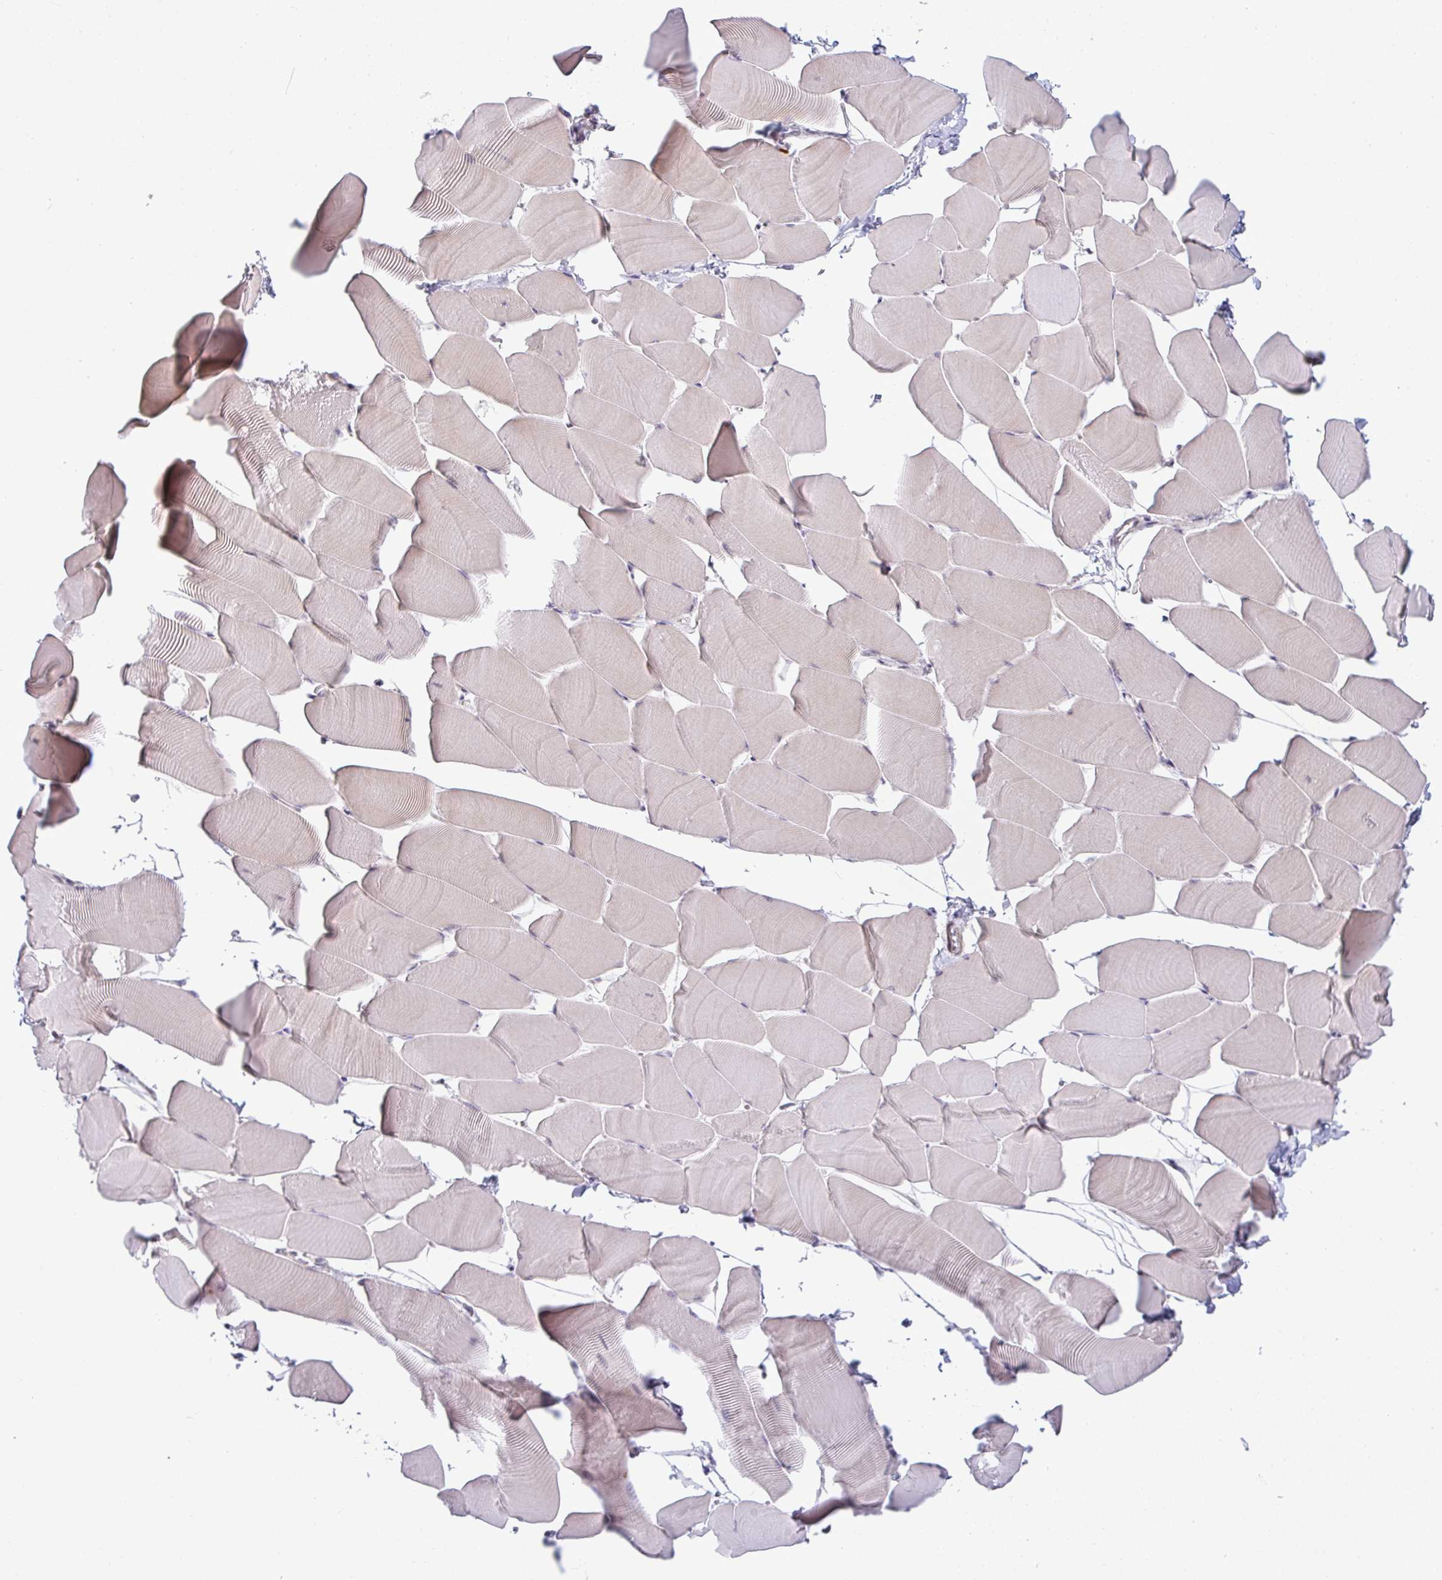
{"staining": {"intensity": "negative", "quantity": "none", "location": "none"}, "tissue": "skeletal muscle", "cell_type": "Myocytes", "image_type": "normal", "snomed": [{"axis": "morphology", "description": "Normal tissue, NOS"}, {"axis": "topography", "description": "Skeletal muscle"}], "caption": "The histopathology image demonstrates no staining of myocytes in benign skeletal muscle. Brightfield microscopy of immunohistochemistry stained with DAB (brown) and hematoxylin (blue), captured at high magnification.", "gene": "TEX33", "patient": {"sex": "male", "age": 25}}